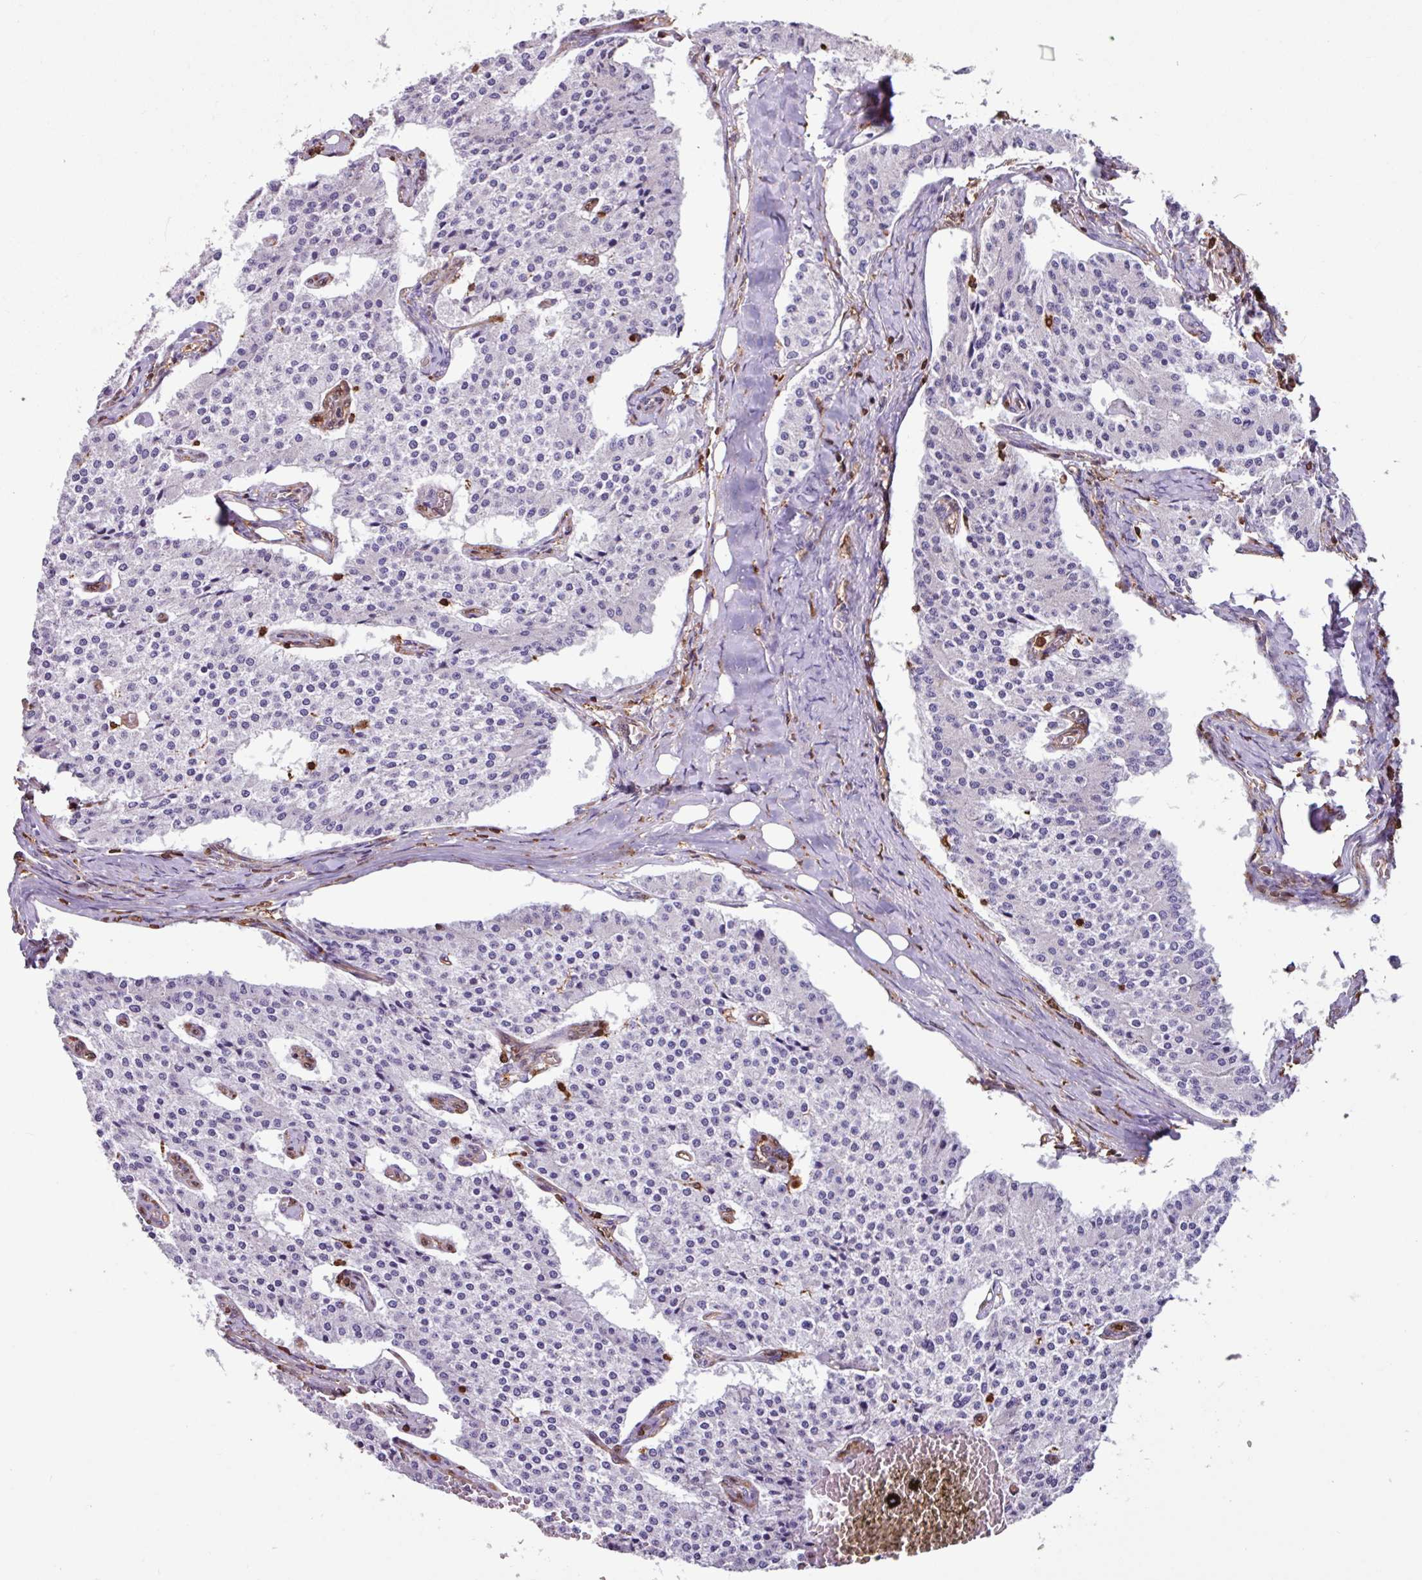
{"staining": {"intensity": "negative", "quantity": "none", "location": "none"}, "tissue": "carcinoid", "cell_type": "Tumor cells", "image_type": "cancer", "snomed": [{"axis": "morphology", "description": "Carcinoid, malignant, NOS"}, {"axis": "topography", "description": "Colon"}], "caption": "Human carcinoid (malignant) stained for a protein using immunohistochemistry reveals no staining in tumor cells.", "gene": "ARHGDIB", "patient": {"sex": "female", "age": 52}}